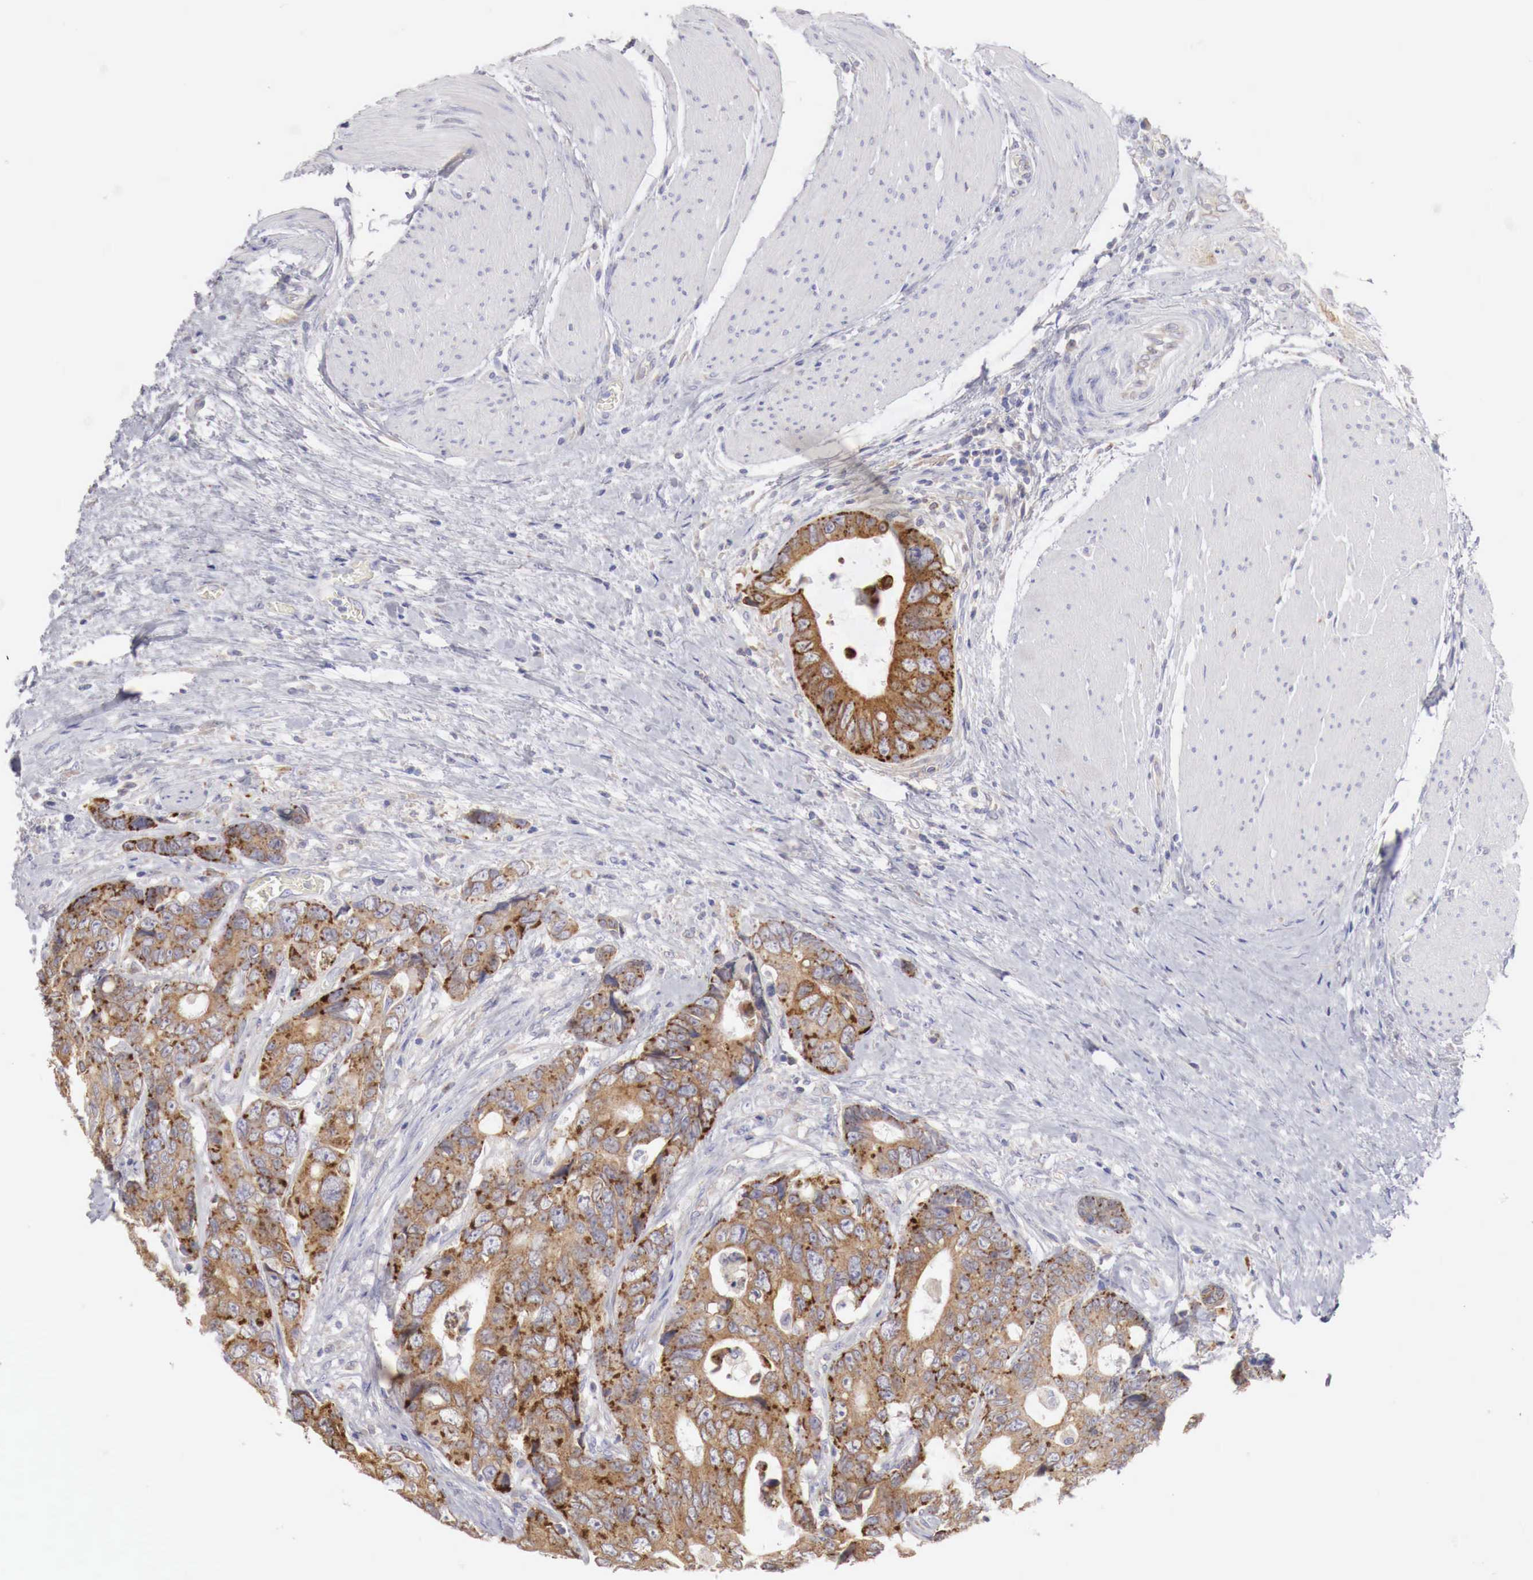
{"staining": {"intensity": "moderate", "quantity": ">75%", "location": "cytoplasmic/membranous"}, "tissue": "colorectal cancer", "cell_type": "Tumor cells", "image_type": "cancer", "snomed": [{"axis": "morphology", "description": "Adenocarcinoma, NOS"}, {"axis": "topography", "description": "Rectum"}], "caption": "IHC of colorectal cancer displays medium levels of moderate cytoplasmic/membranous expression in approximately >75% of tumor cells.", "gene": "NSDHL", "patient": {"sex": "female", "age": 67}}